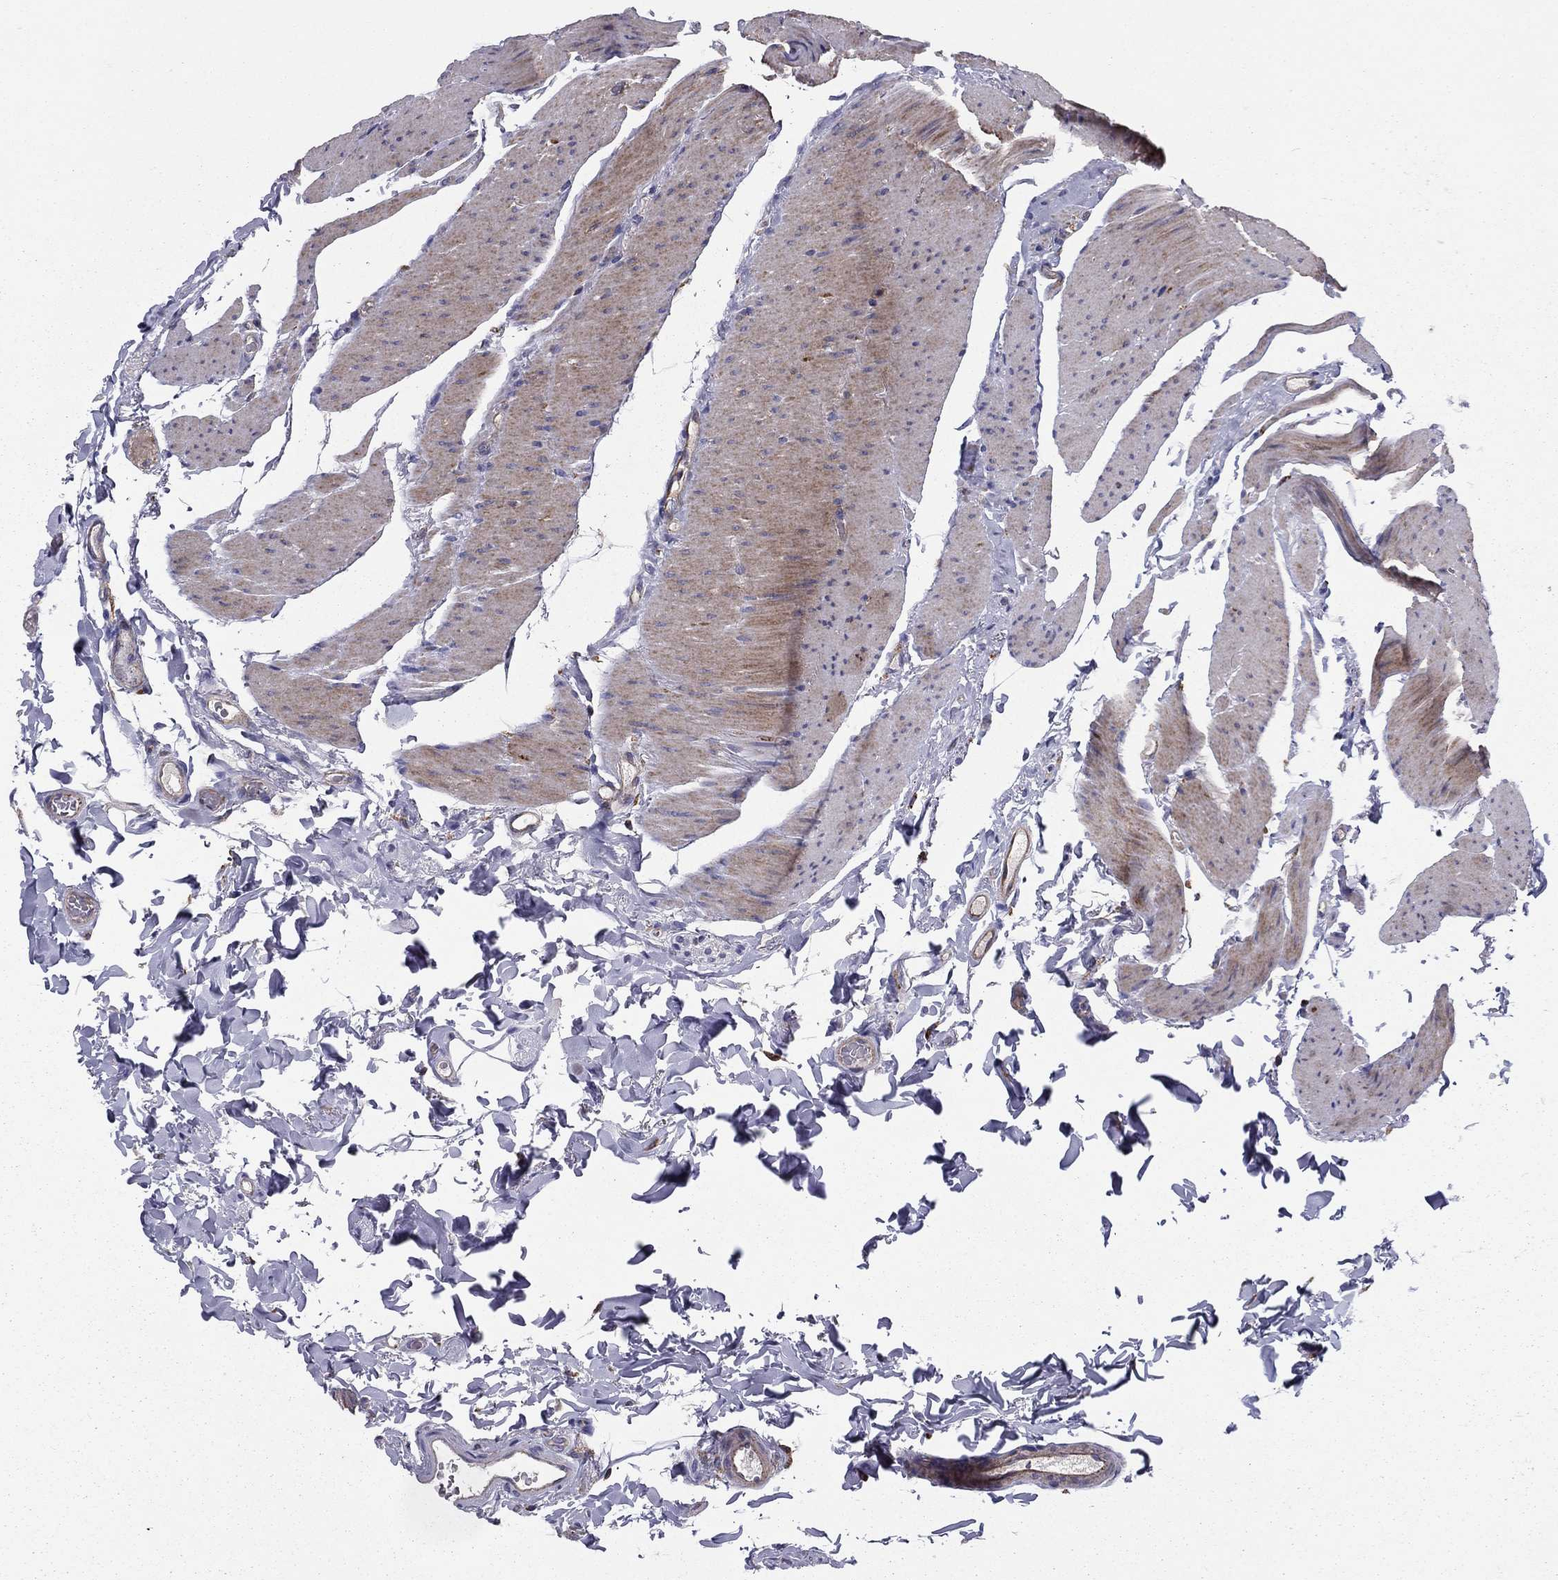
{"staining": {"intensity": "strong", "quantity": "25%-75%", "location": "cytoplasmic/membranous"}, "tissue": "colon", "cell_type": "Endothelial cells", "image_type": "normal", "snomed": [{"axis": "morphology", "description": "Normal tissue, NOS"}, {"axis": "topography", "description": "Colon"}], "caption": "Brown immunohistochemical staining in benign colon exhibits strong cytoplasmic/membranous positivity in approximately 25%-75% of endothelial cells. Ihc stains the protein of interest in brown and the nuclei are stained blue.", "gene": "ALG6", "patient": {"sex": "female", "age": 86}}